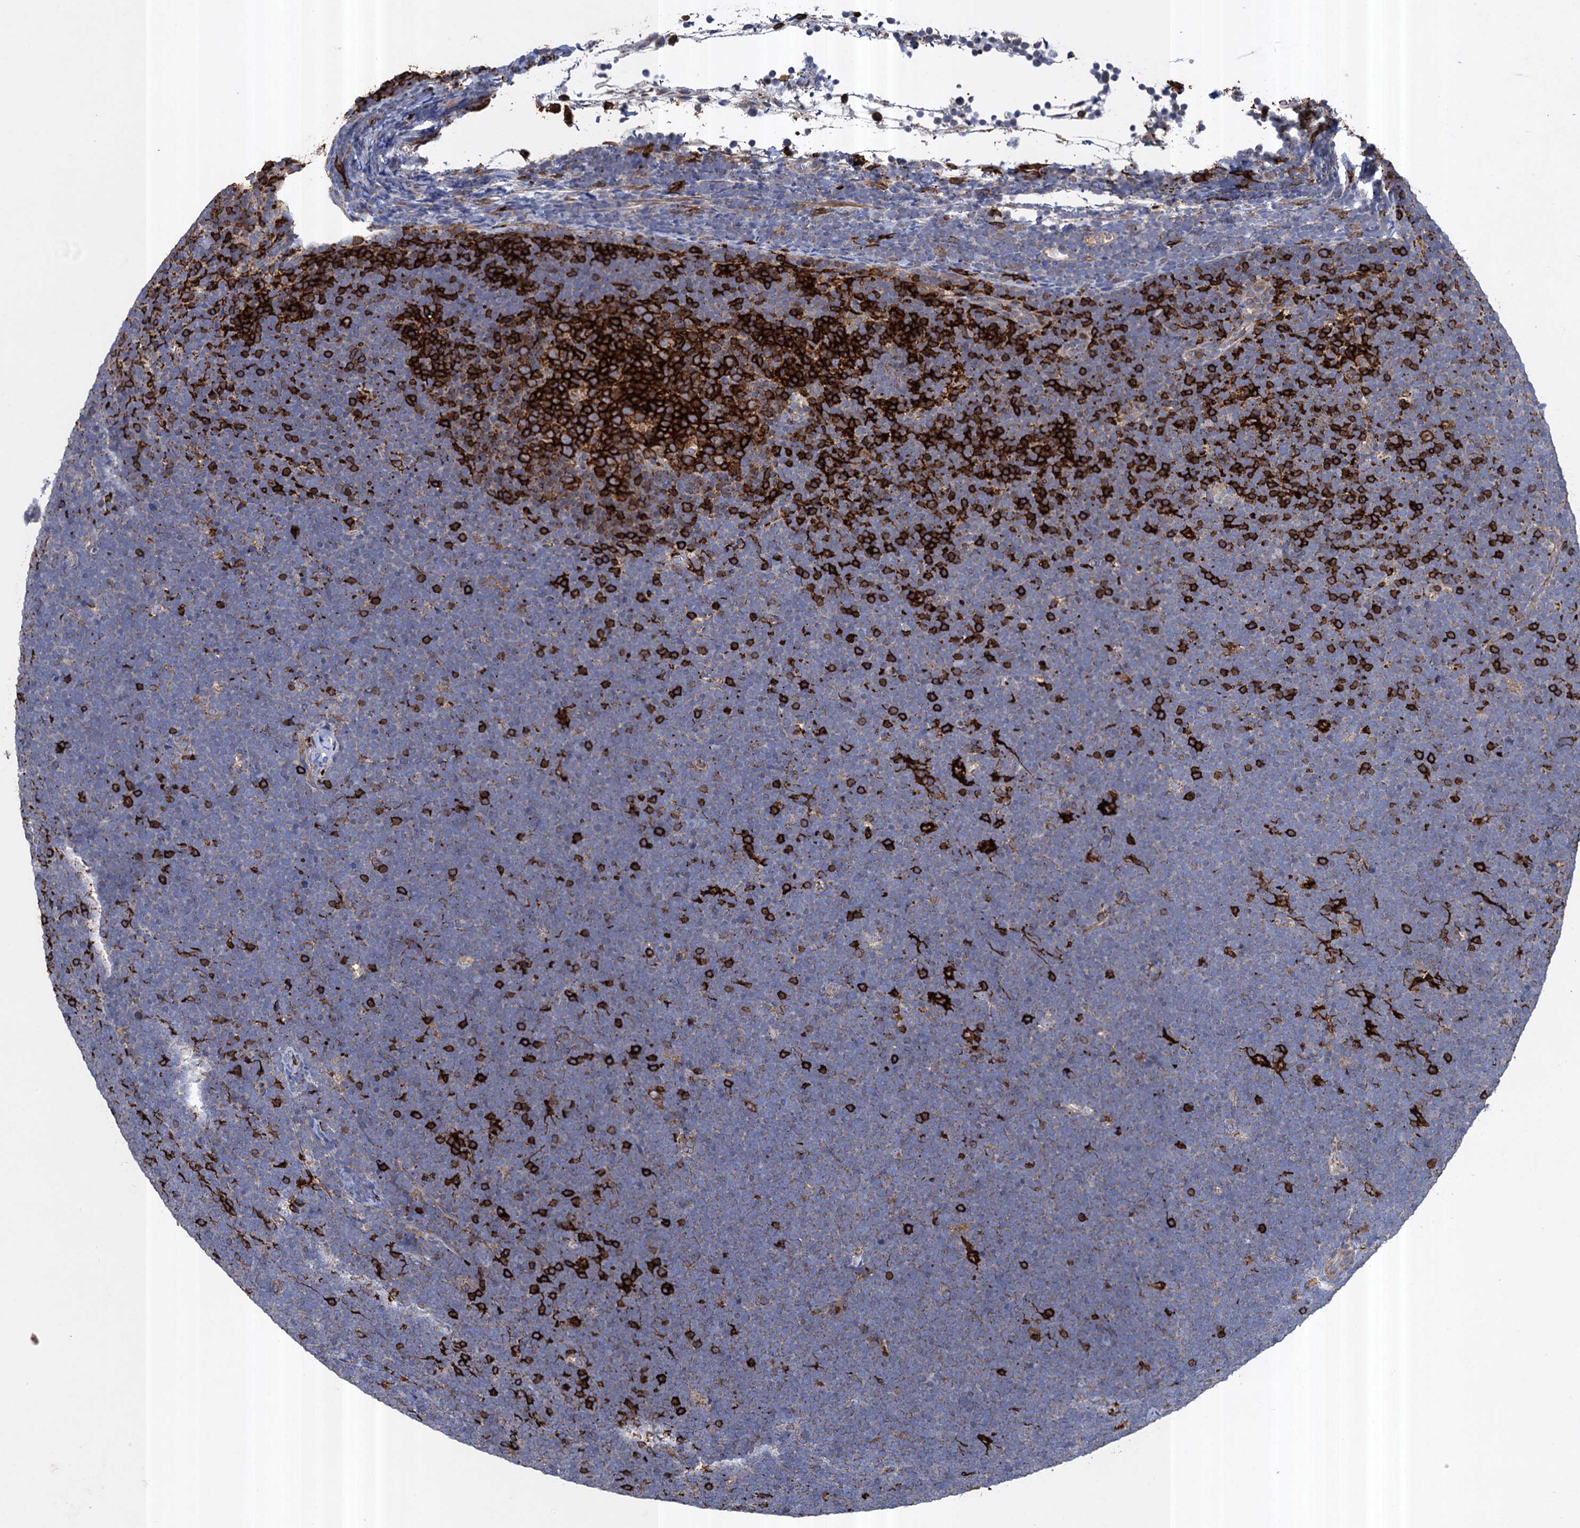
{"staining": {"intensity": "strong", "quantity": "<25%", "location": "cytoplasmic/membranous"}, "tissue": "lymphoma", "cell_type": "Tumor cells", "image_type": "cancer", "snomed": [{"axis": "morphology", "description": "Malignant lymphoma, non-Hodgkin's type, High grade"}, {"axis": "topography", "description": "Lymph node"}], "caption": "Strong cytoplasmic/membranous protein staining is appreciated in approximately <25% of tumor cells in malignant lymphoma, non-Hodgkin's type (high-grade).", "gene": "TXNDC11", "patient": {"sex": "male", "age": 13}}